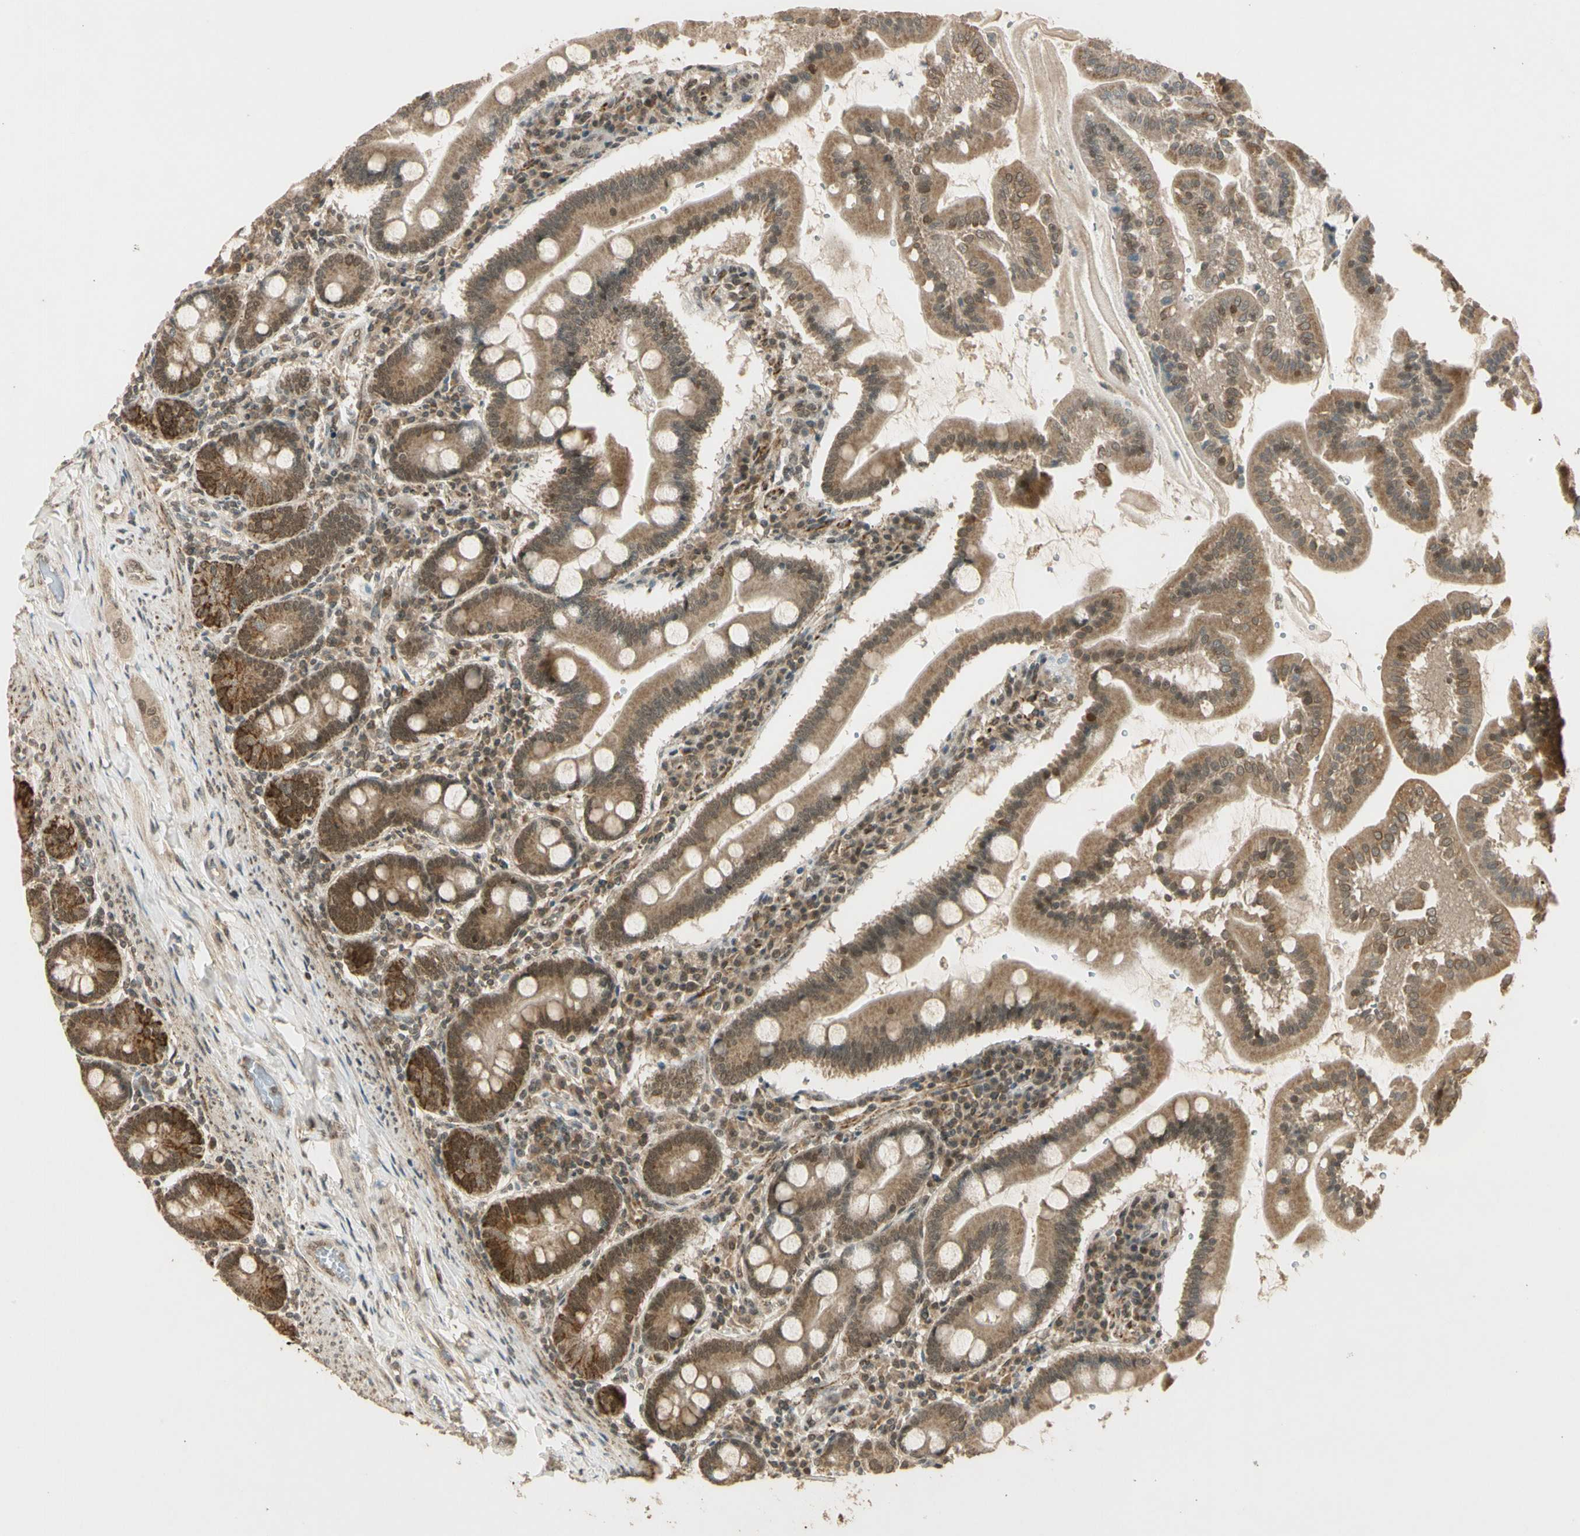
{"staining": {"intensity": "moderate", "quantity": ">75%", "location": "cytoplasmic/membranous,nuclear"}, "tissue": "duodenum", "cell_type": "Glandular cells", "image_type": "normal", "snomed": [{"axis": "morphology", "description": "Normal tissue, NOS"}, {"axis": "topography", "description": "Duodenum"}], "caption": "Moderate cytoplasmic/membranous,nuclear positivity for a protein is identified in about >75% of glandular cells of benign duodenum using IHC.", "gene": "ZNF135", "patient": {"sex": "male", "age": 50}}